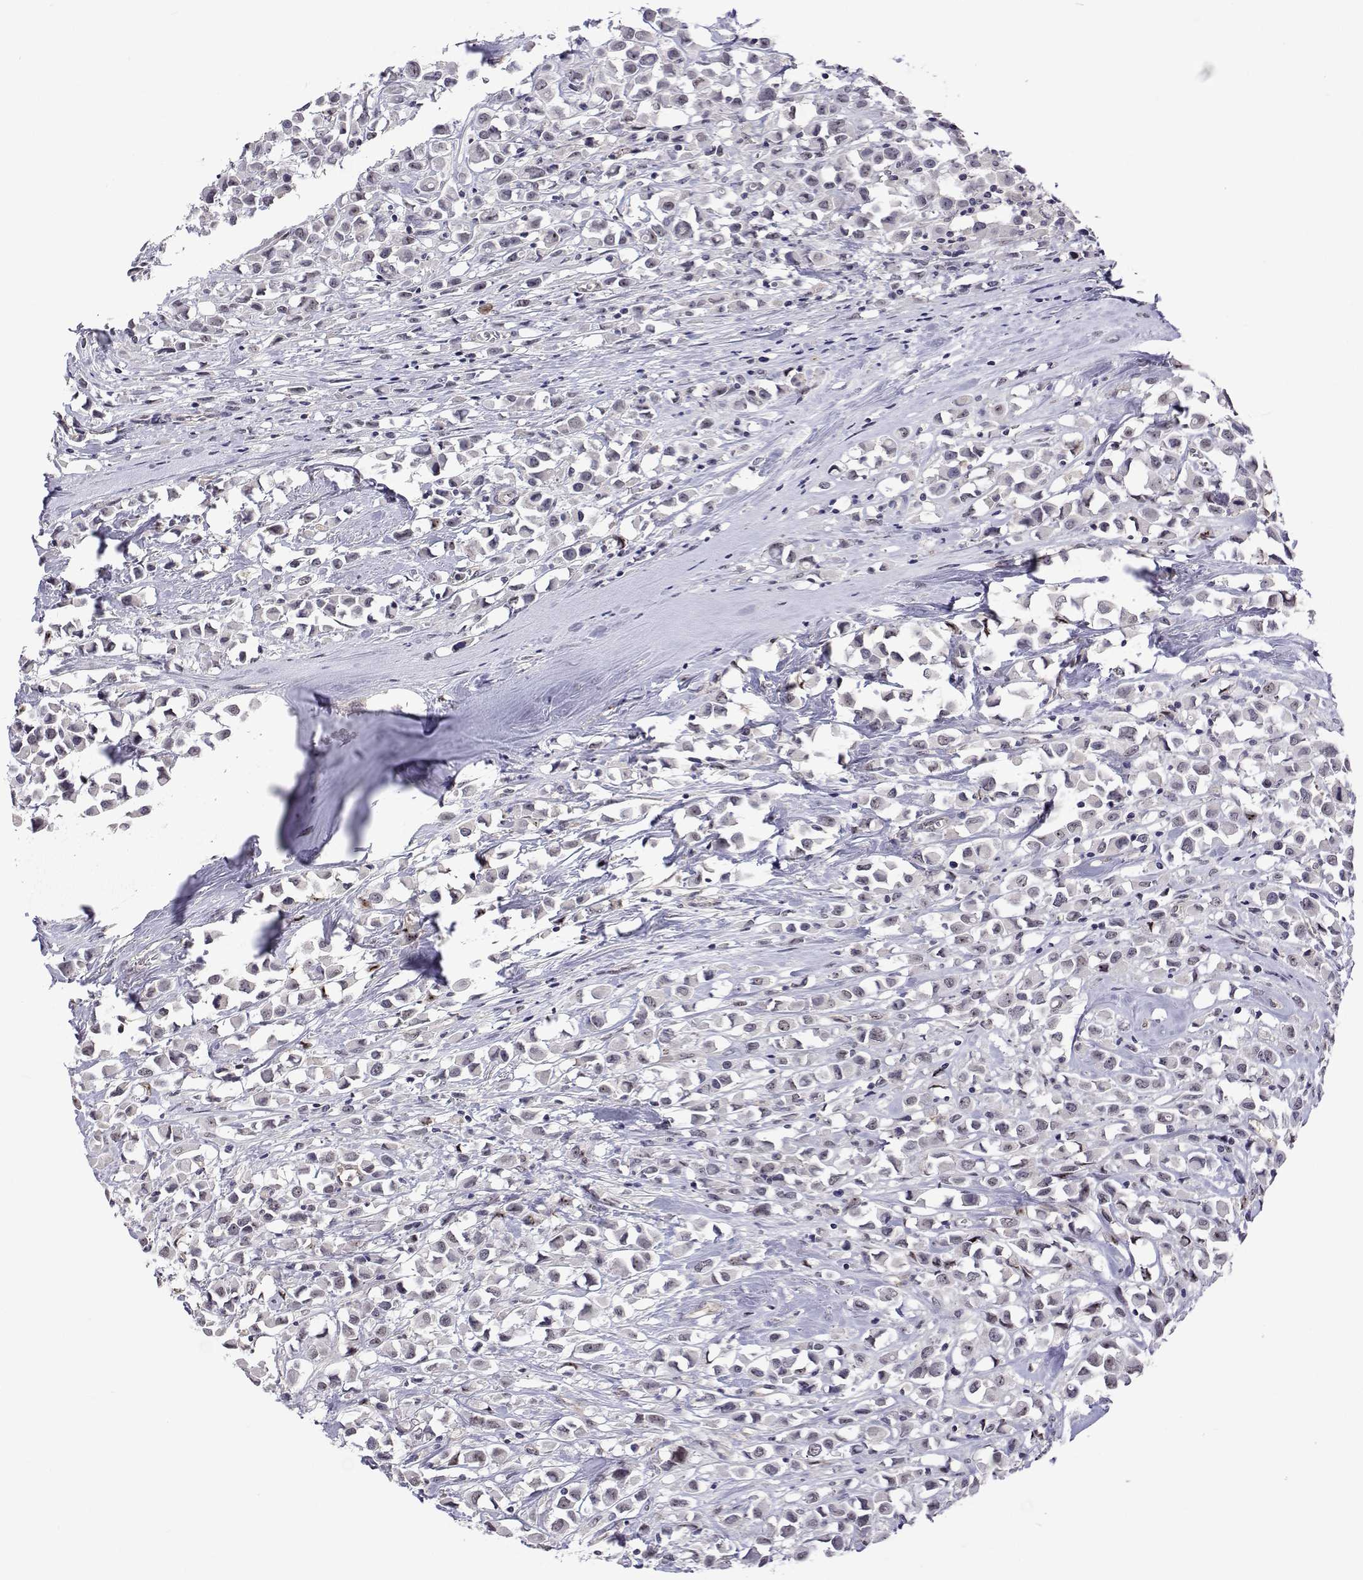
{"staining": {"intensity": "negative", "quantity": "none", "location": "none"}, "tissue": "breast cancer", "cell_type": "Tumor cells", "image_type": "cancer", "snomed": [{"axis": "morphology", "description": "Duct carcinoma"}, {"axis": "topography", "description": "Breast"}], "caption": "Protein analysis of infiltrating ductal carcinoma (breast) reveals no significant expression in tumor cells.", "gene": "NHP2", "patient": {"sex": "female", "age": 61}}